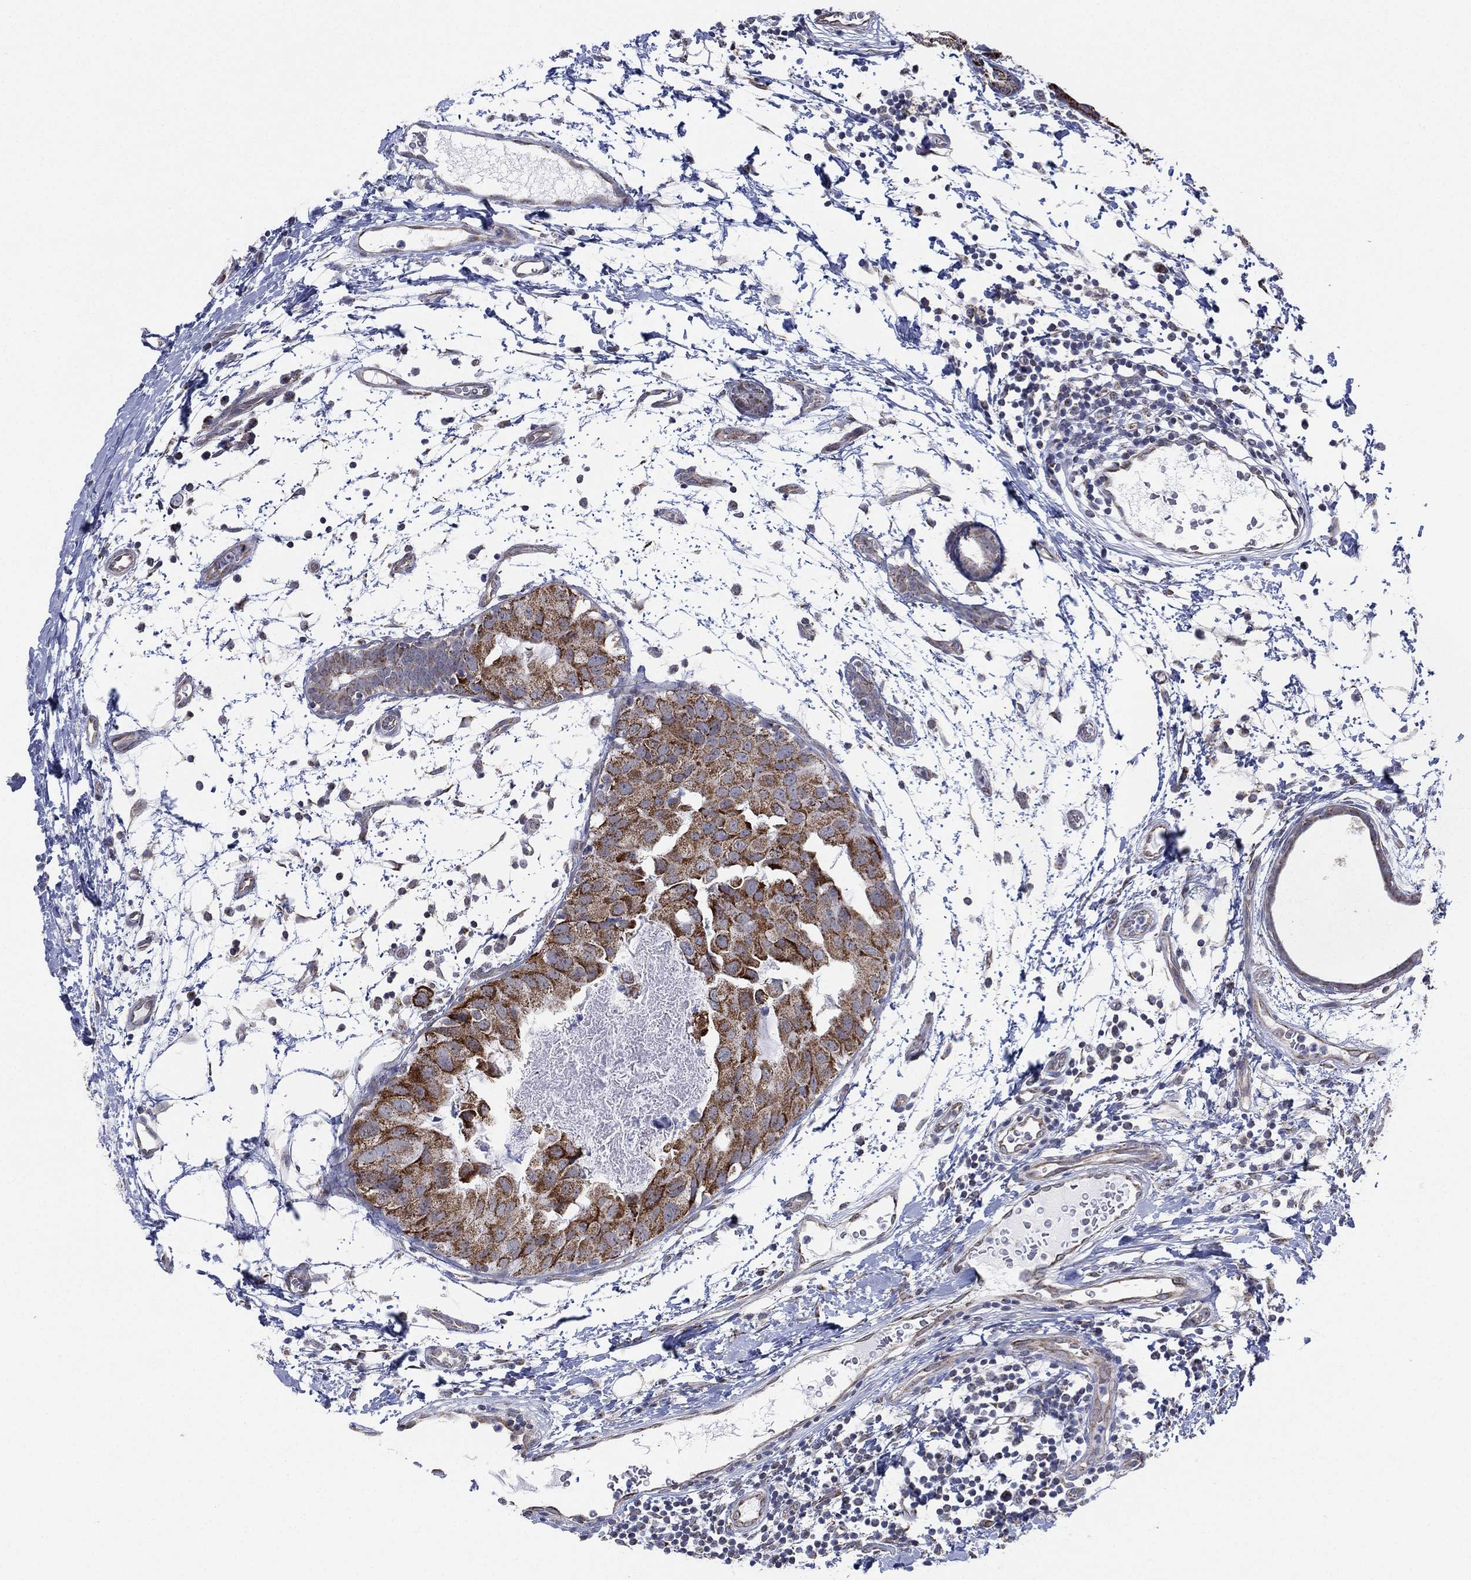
{"staining": {"intensity": "strong", "quantity": "25%-75%", "location": "cytoplasmic/membranous"}, "tissue": "breast cancer", "cell_type": "Tumor cells", "image_type": "cancer", "snomed": [{"axis": "morphology", "description": "Normal tissue, NOS"}, {"axis": "morphology", "description": "Duct carcinoma"}, {"axis": "topography", "description": "Breast"}], "caption": "An immunohistochemistry photomicrograph of tumor tissue is shown. Protein staining in brown shows strong cytoplasmic/membranous positivity in breast cancer within tumor cells. The staining is performed using DAB (3,3'-diaminobenzidine) brown chromogen to label protein expression. The nuclei are counter-stained blue using hematoxylin.", "gene": "INA", "patient": {"sex": "female", "age": 40}}